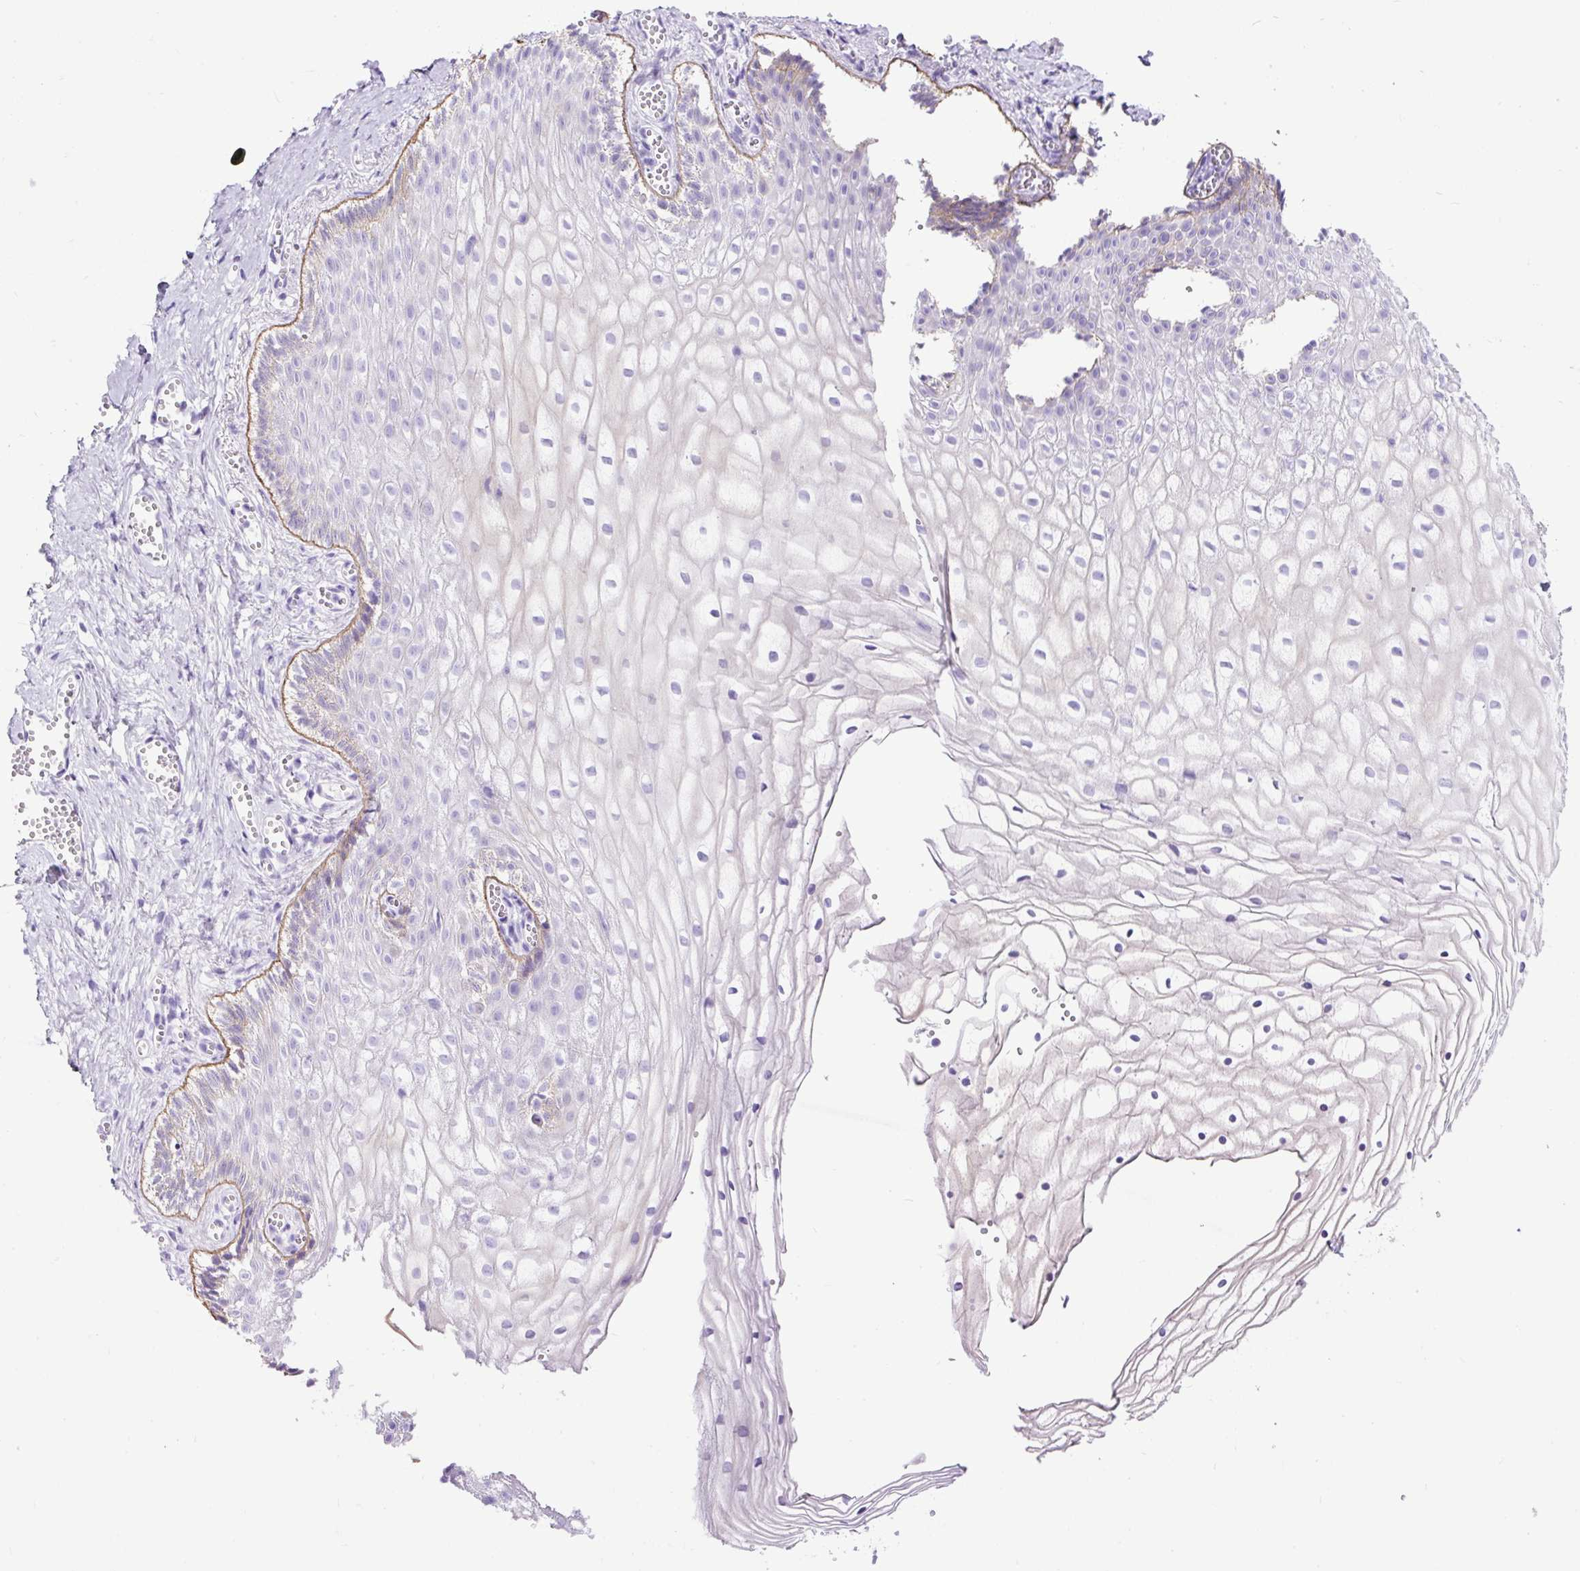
{"staining": {"intensity": "weak", "quantity": "<25%", "location": "cytoplasmic/membranous"}, "tissue": "vagina", "cell_type": "Squamous epithelial cells", "image_type": "normal", "snomed": [{"axis": "morphology", "description": "Normal tissue, NOS"}, {"axis": "topography", "description": "Vagina"}], "caption": "IHC micrograph of normal vagina: vagina stained with DAB exhibits no significant protein expression in squamous epithelial cells. (DAB immunohistochemistry (IHC), high magnification).", "gene": "PDIA2", "patient": {"sex": "female", "age": 56}}